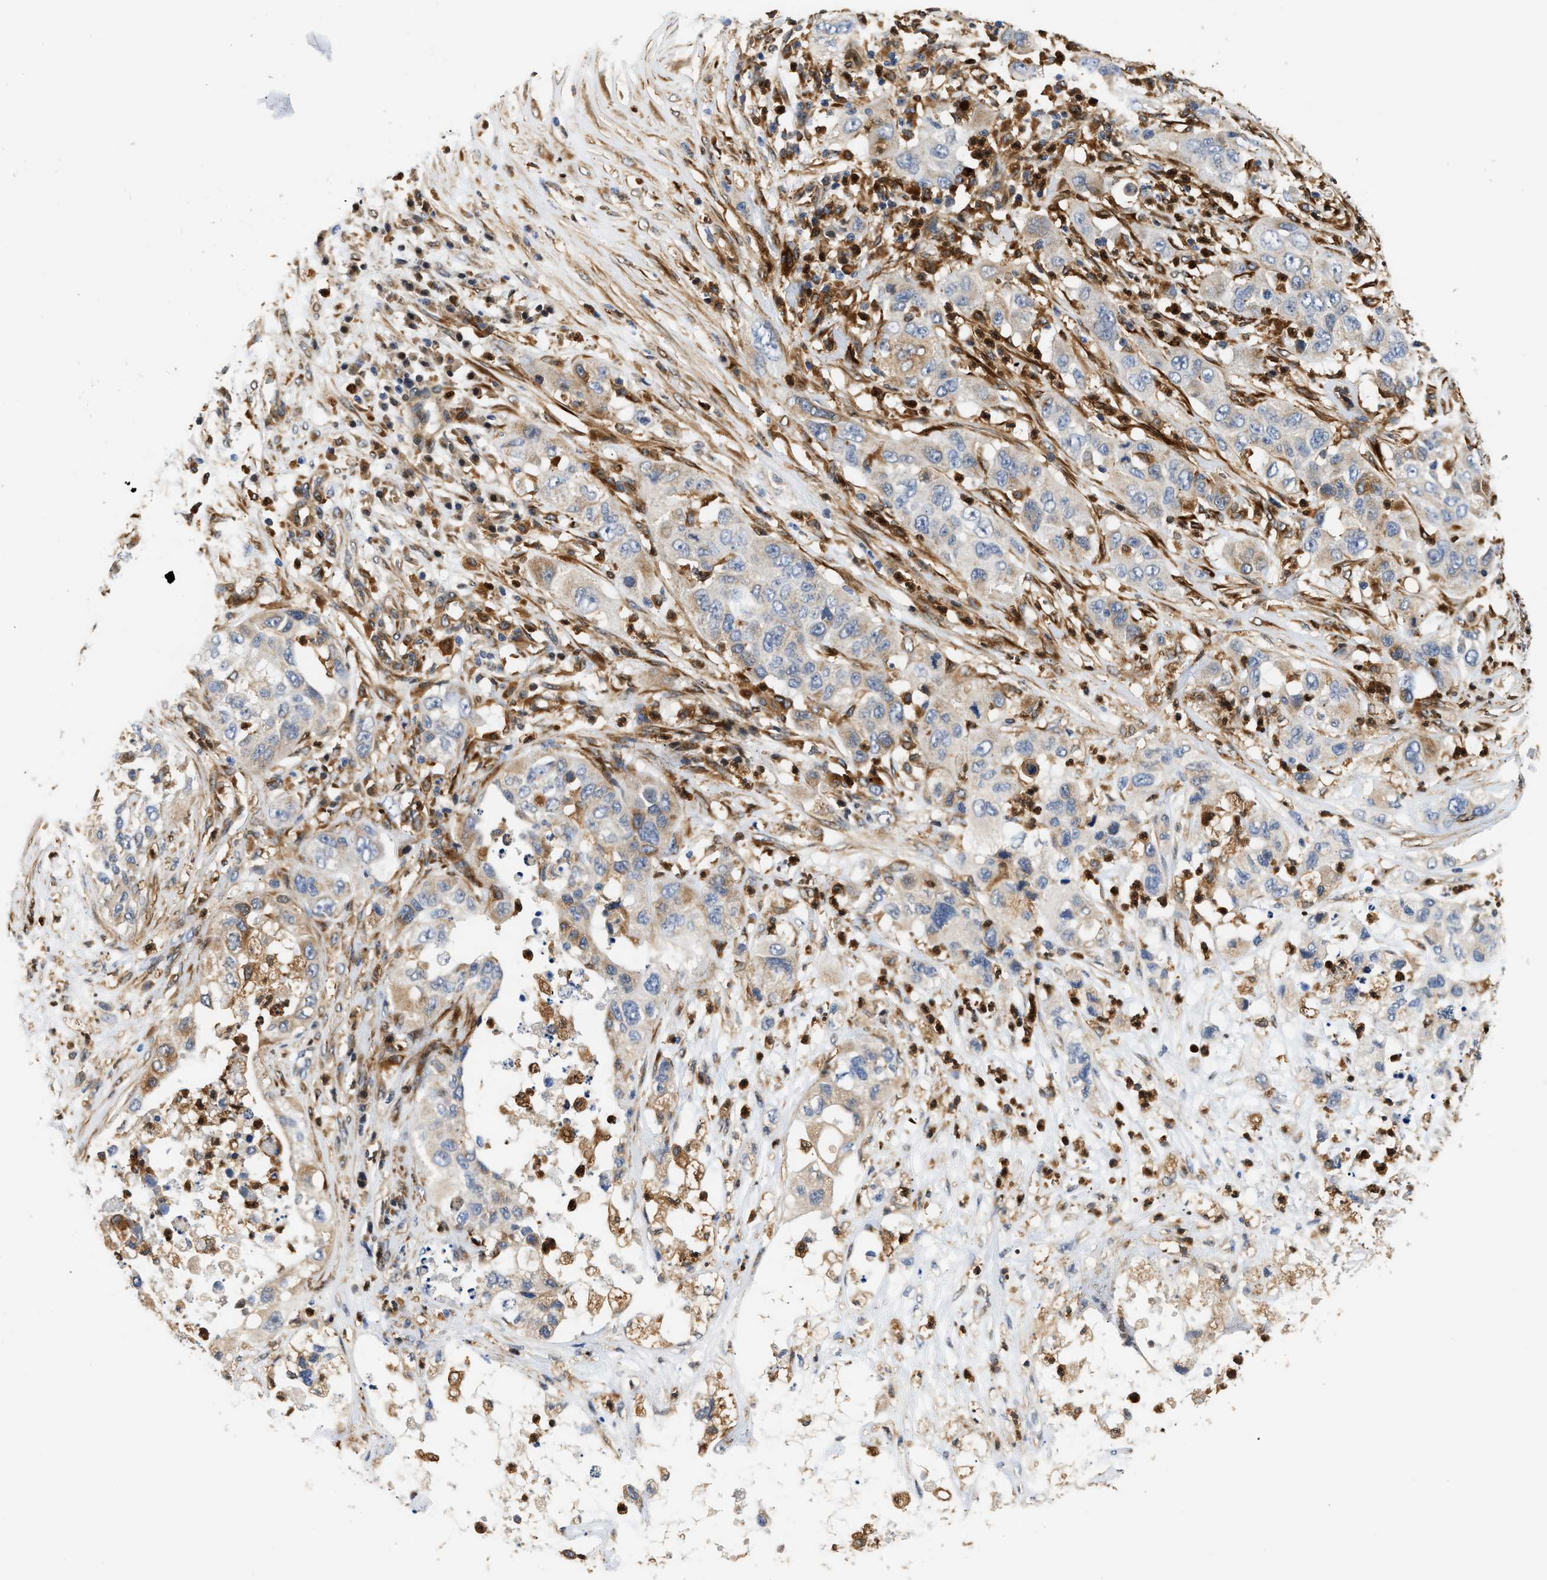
{"staining": {"intensity": "moderate", "quantity": "<25%", "location": "cytoplasmic/membranous"}, "tissue": "pancreatic cancer", "cell_type": "Tumor cells", "image_type": "cancer", "snomed": [{"axis": "morphology", "description": "Adenocarcinoma, NOS"}, {"axis": "topography", "description": "Pancreas"}], "caption": "A micrograph of human pancreatic cancer (adenocarcinoma) stained for a protein displays moderate cytoplasmic/membranous brown staining in tumor cells.", "gene": "RAB31", "patient": {"sex": "female", "age": 78}}